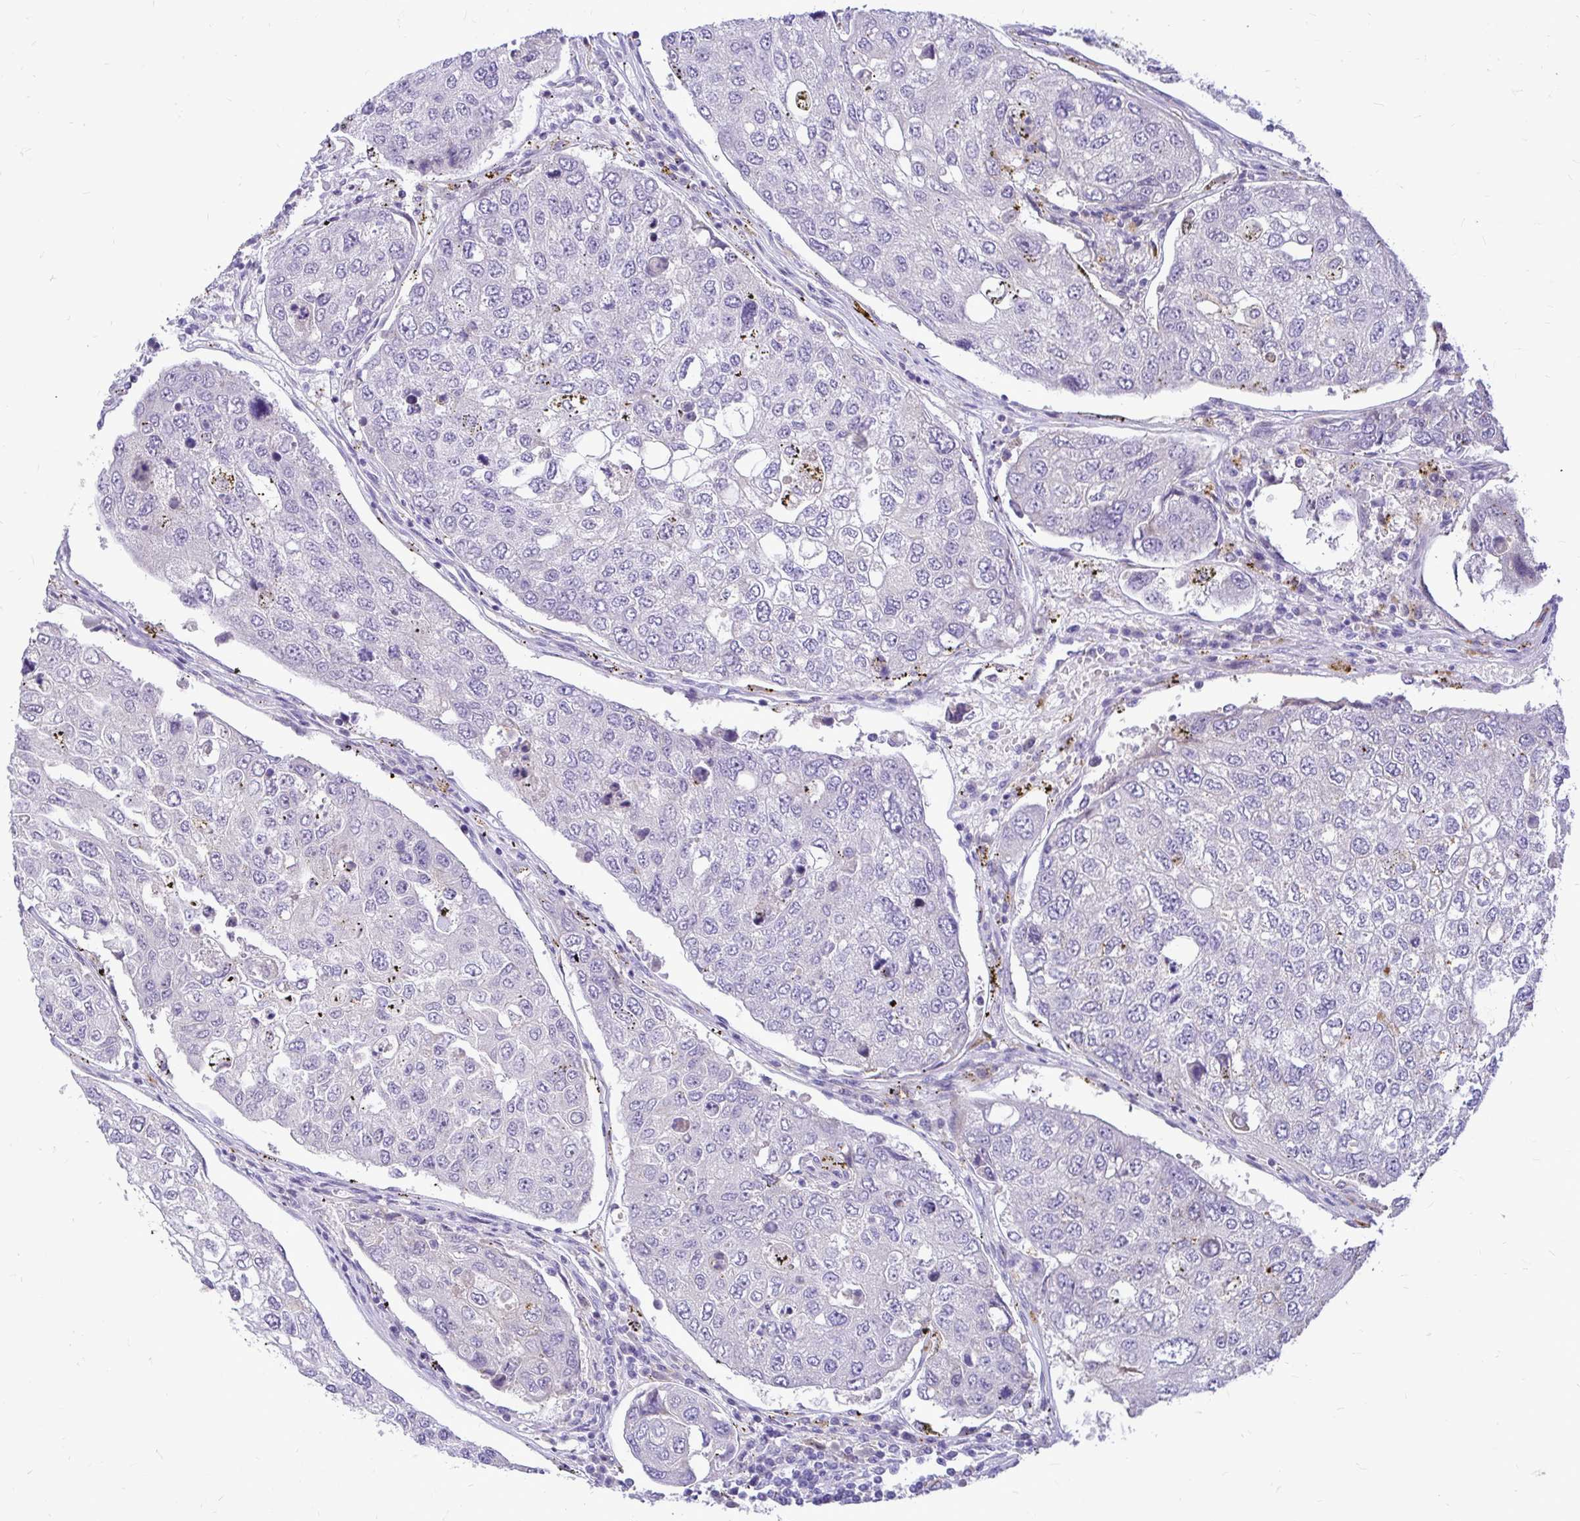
{"staining": {"intensity": "negative", "quantity": "none", "location": "none"}, "tissue": "urothelial cancer", "cell_type": "Tumor cells", "image_type": "cancer", "snomed": [{"axis": "morphology", "description": "Urothelial carcinoma, High grade"}, {"axis": "topography", "description": "Lymph node"}, {"axis": "topography", "description": "Urinary bladder"}], "caption": "Immunohistochemistry (IHC) histopathology image of human urothelial carcinoma (high-grade) stained for a protein (brown), which reveals no positivity in tumor cells. The staining was performed using DAB (3,3'-diaminobenzidine) to visualize the protein expression in brown, while the nuclei were stained in blue with hematoxylin (Magnification: 20x).", "gene": "PKN3", "patient": {"sex": "male", "age": 51}}